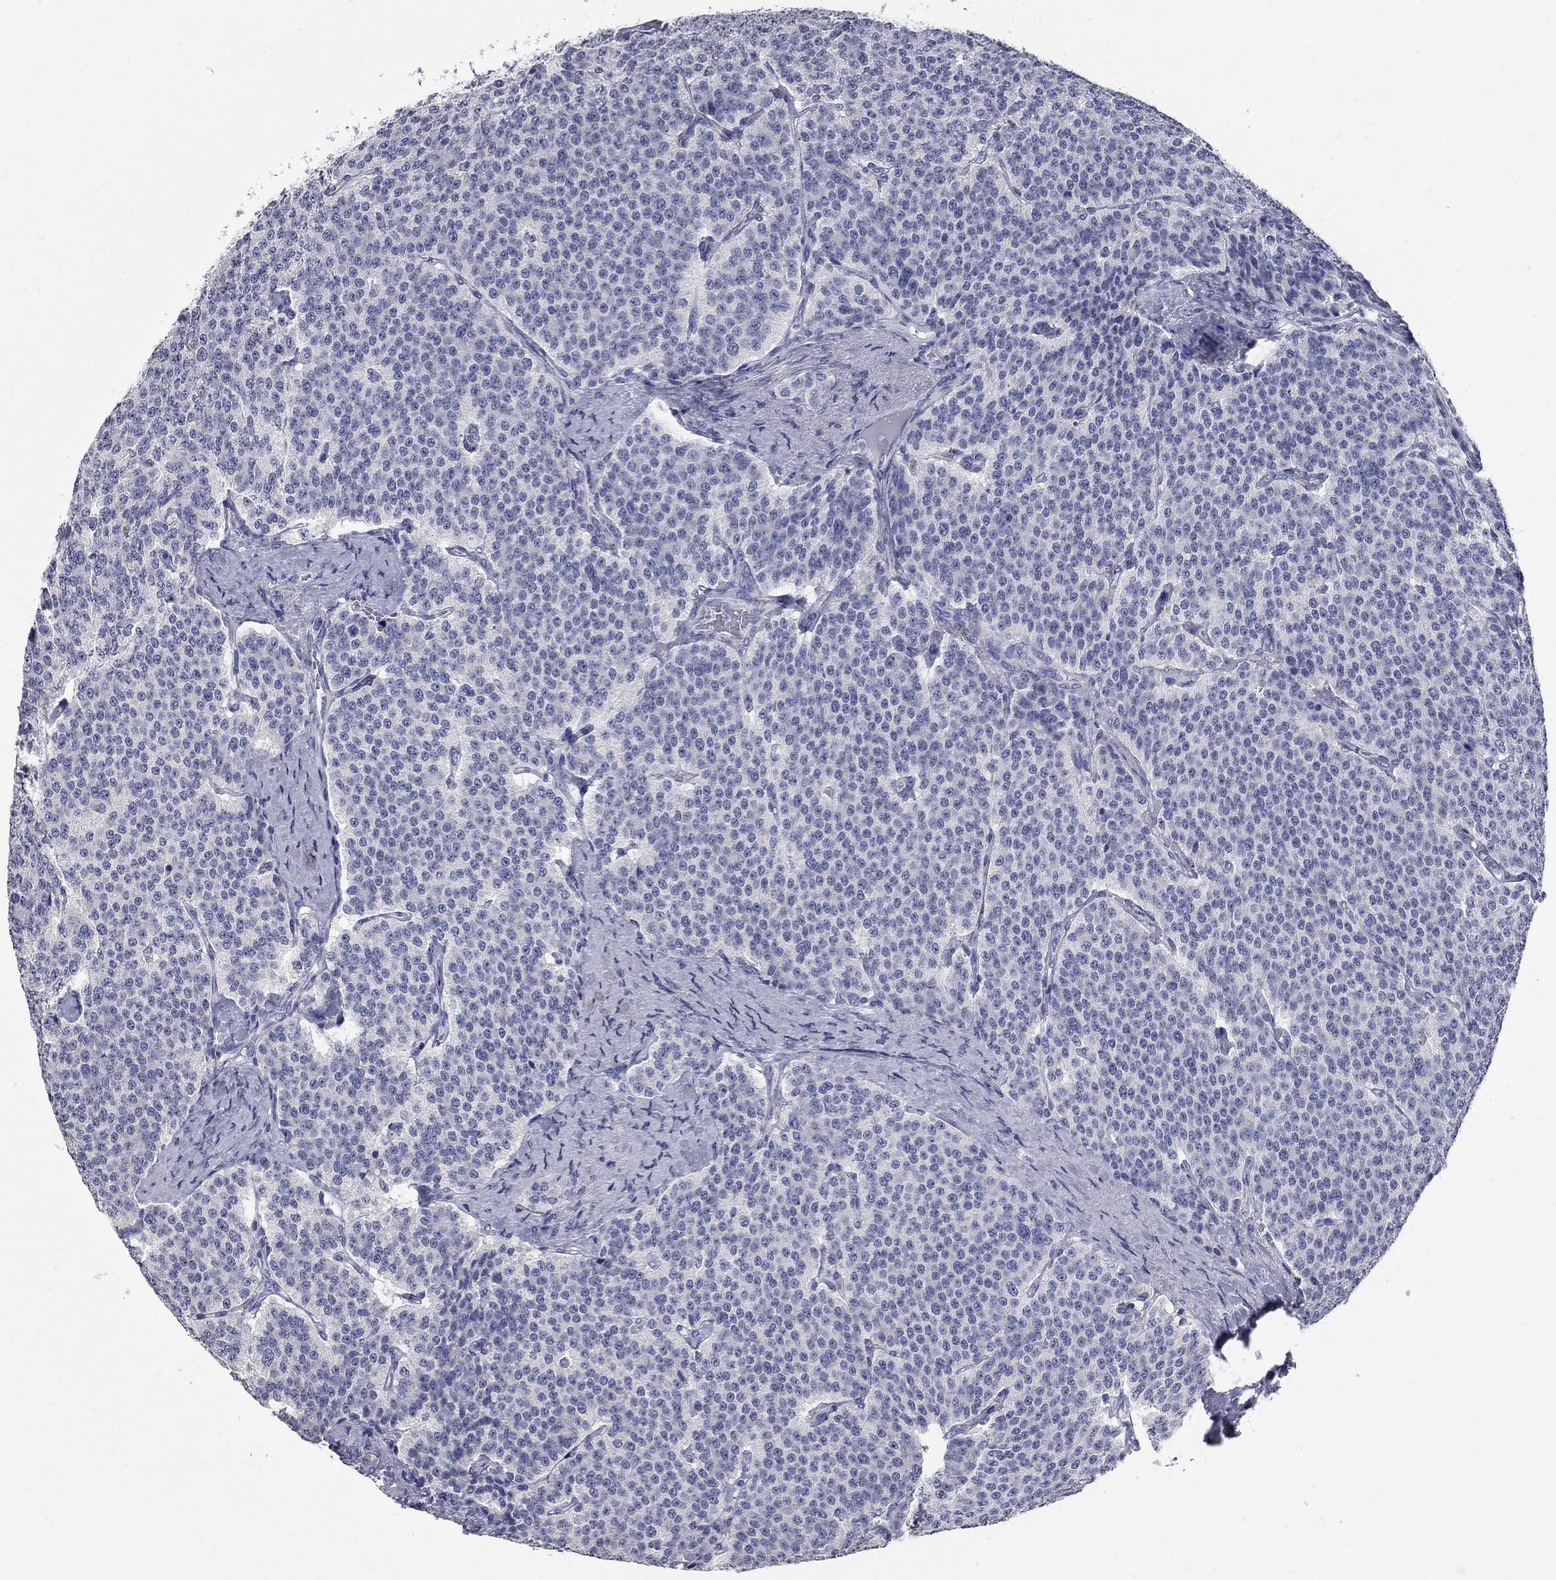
{"staining": {"intensity": "negative", "quantity": "none", "location": "none"}, "tissue": "carcinoid", "cell_type": "Tumor cells", "image_type": "cancer", "snomed": [{"axis": "morphology", "description": "Carcinoid, malignant, NOS"}, {"axis": "topography", "description": "Small intestine"}], "caption": "Carcinoid was stained to show a protein in brown. There is no significant expression in tumor cells. The staining is performed using DAB (3,3'-diaminobenzidine) brown chromogen with nuclei counter-stained in using hematoxylin.", "gene": "SYT12", "patient": {"sex": "female", "age": 58}}